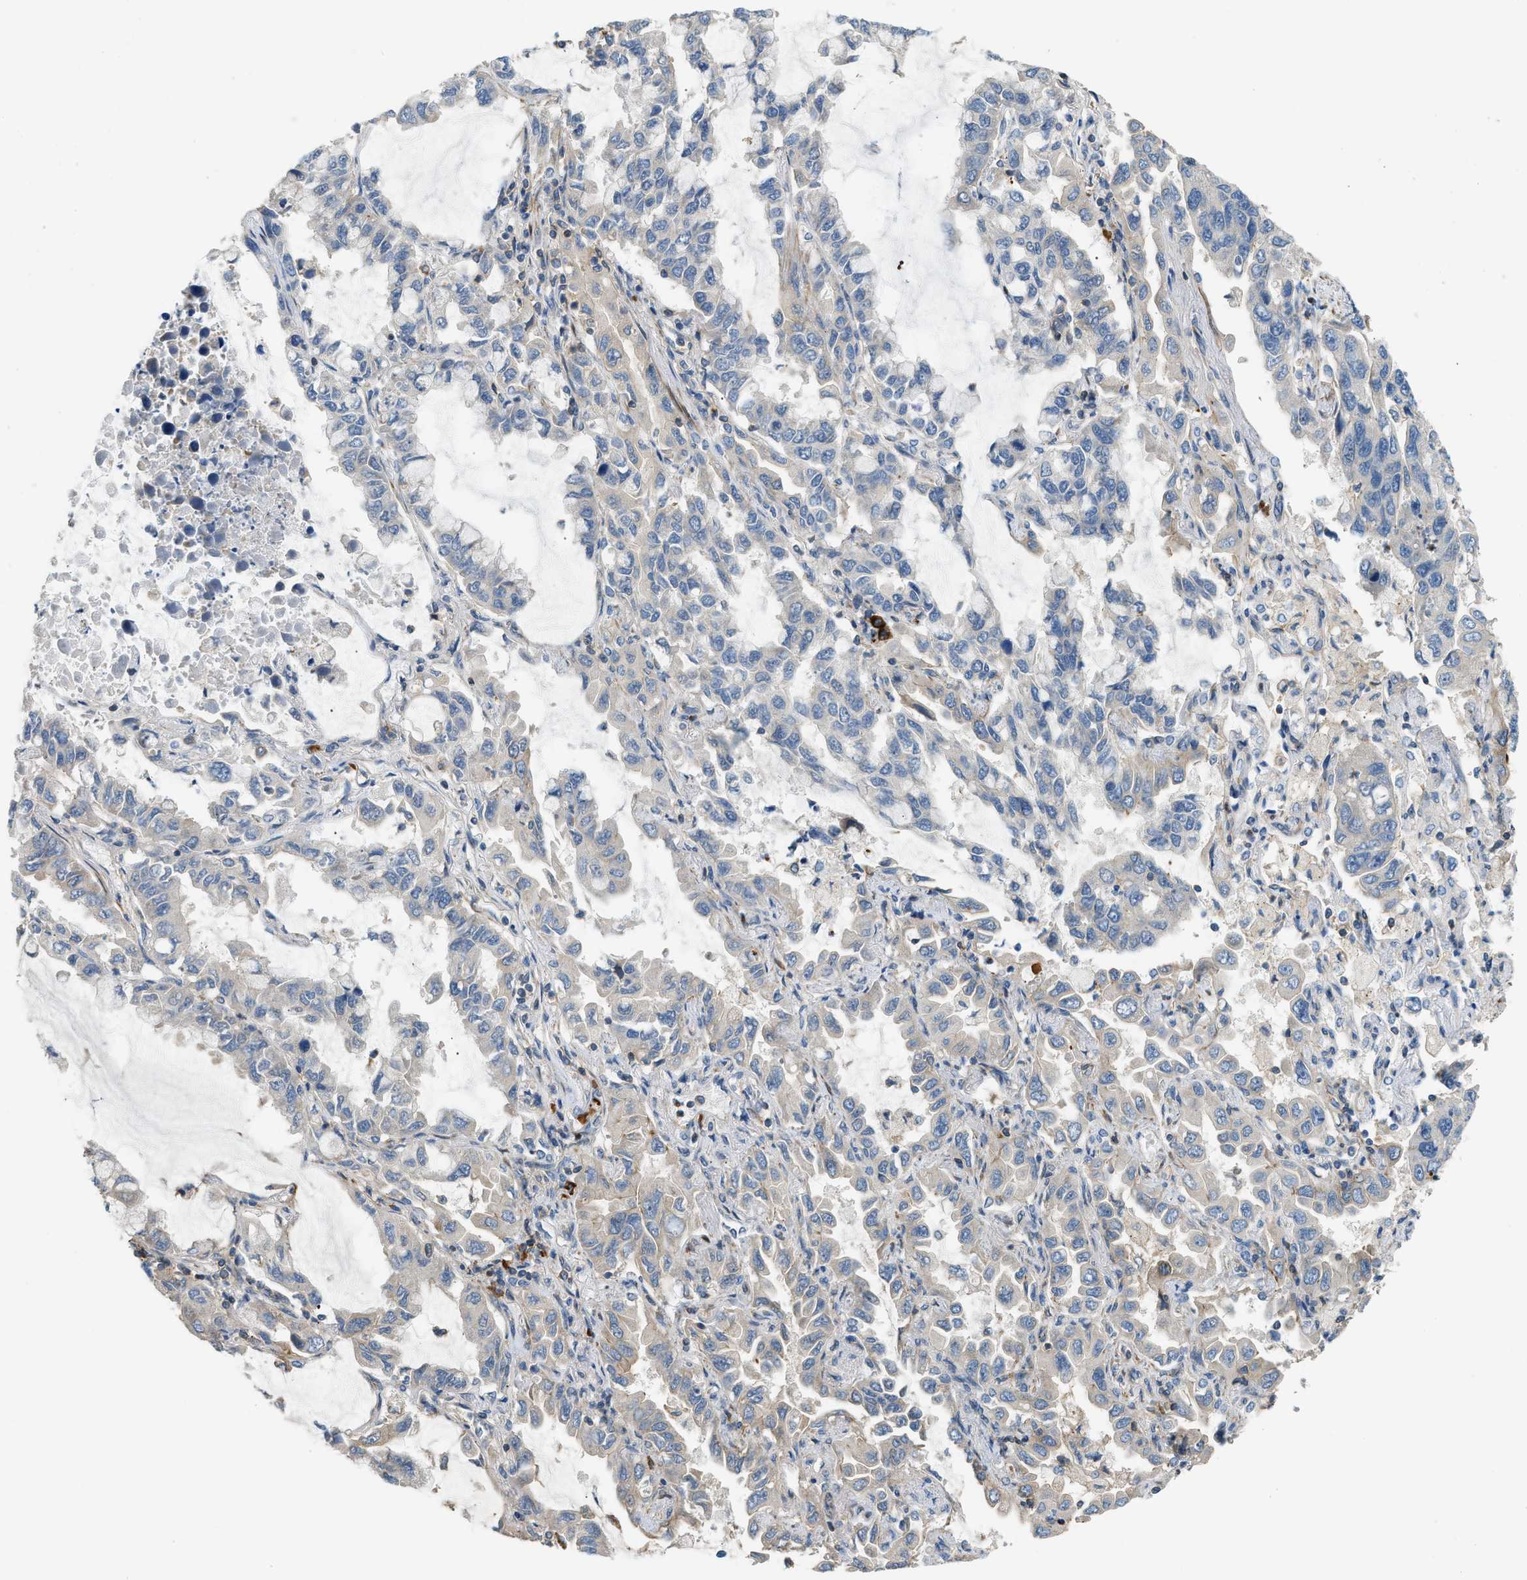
{"staining": {"intensity": "negative", "quantity": "none", "location": "none"}, "tissue": "lung cancer", "cell_type": "Tumor cells", "image_type": "cancer", "snomed": [{"axis": "morphology", "description": "Adenocarcinoma, NOS"}, {"axis": "topography", "description": "Lung"}], "caption": "Immunohistochemical staining of human adenocarcinoma (lung) shows no significant expression in tumor cells.", "gene": "BTN3A2", "patient": {"sex": "male", "age": 64}}